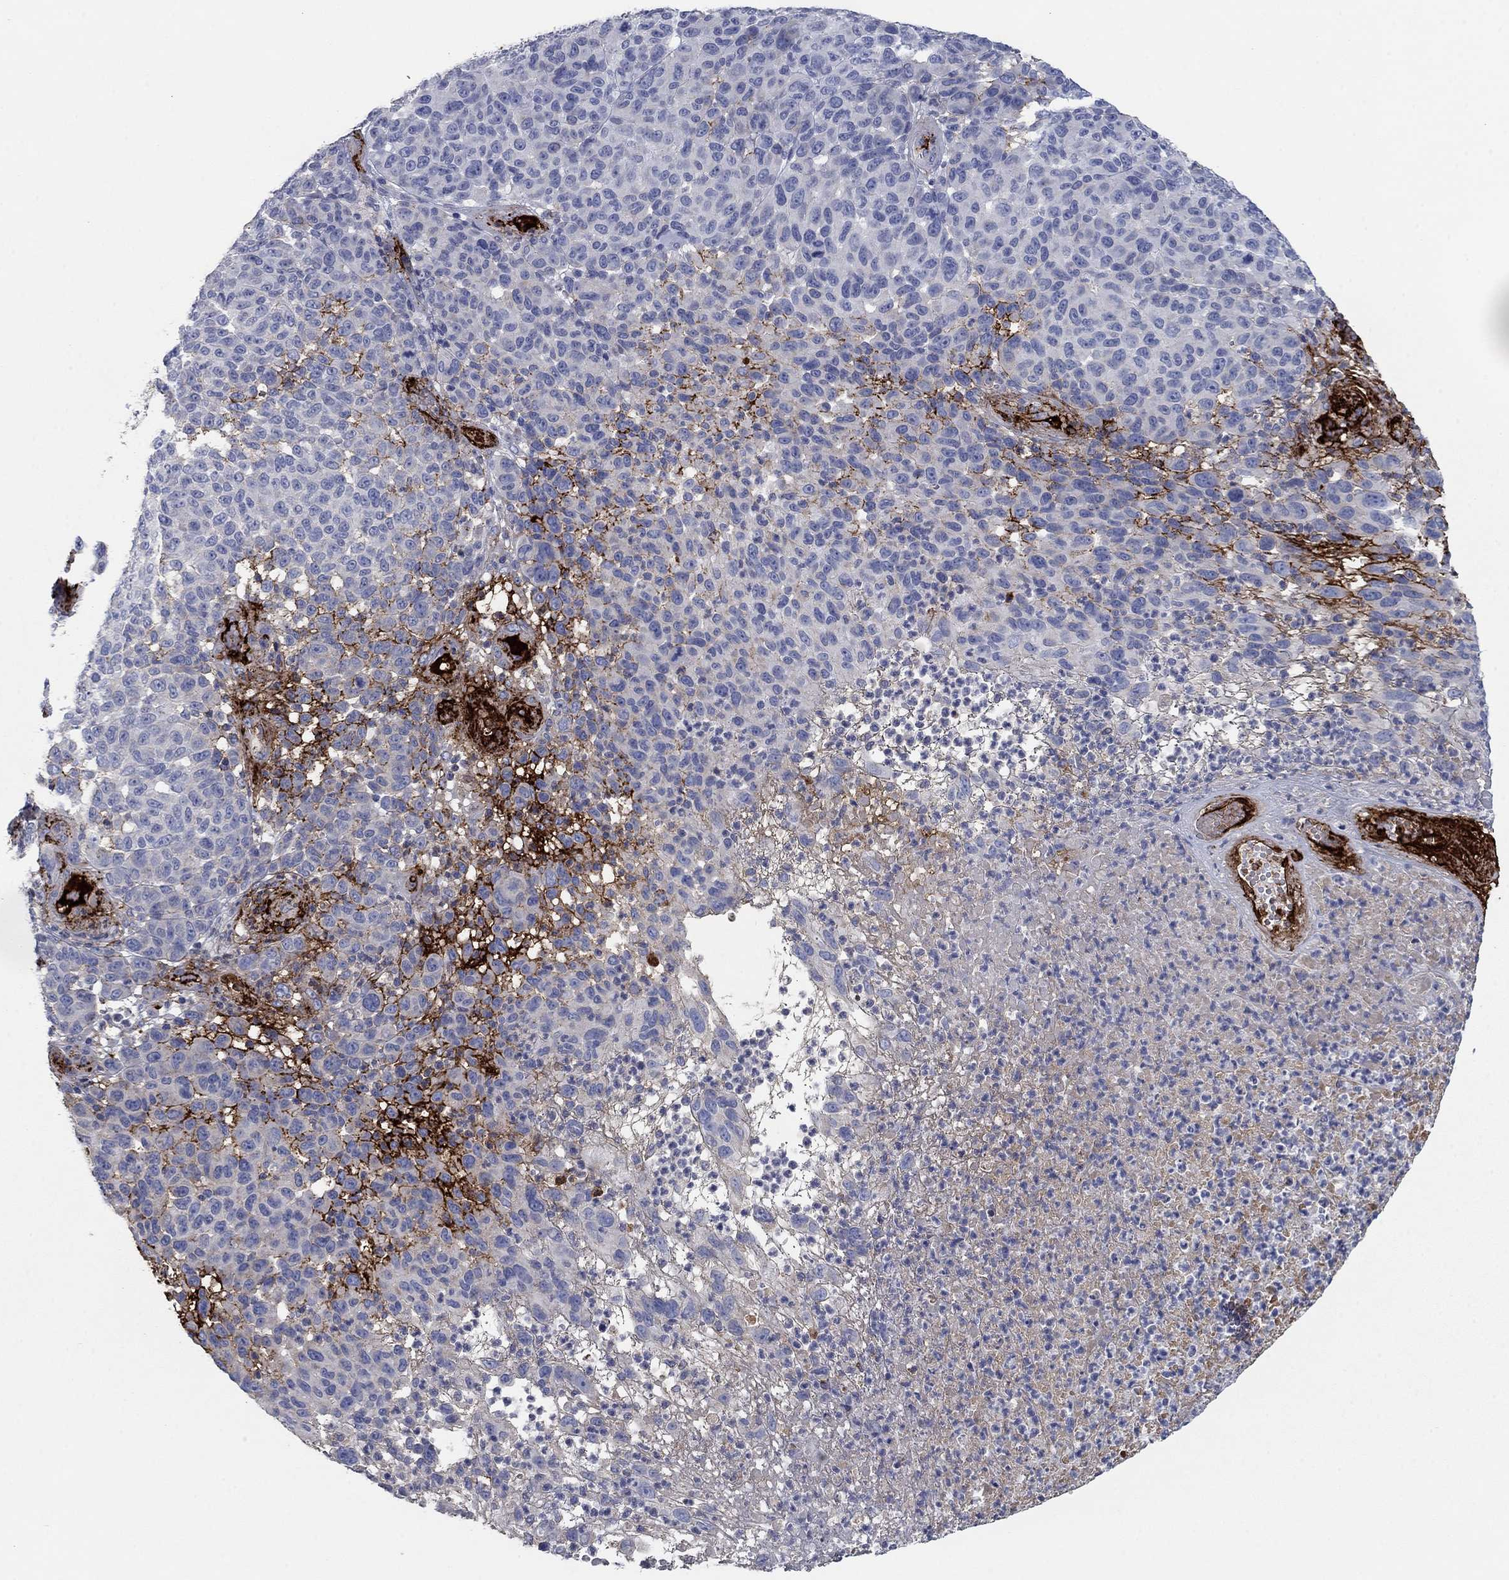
{"staining": {"intensity": "negative", "quantity": "none", "location": "none"}, "tissue": "melanoma", "cell_type": "Tumor cells", "image_type": "cancer", "snomed": [{"axis": "morphology", "description": "Malignant melanoma, NOS"}, {"axis": "topography", "description": "Skin"}], "caption": "Immunohistochemistry of human malignant melanoma demonstrates no staining in tumor cells. (DAB (3,3'-diaminobenzidine) immunohistochemistry (IHC) with hematoxylin counter stain).", "gene": "APOC3", "patient": {"sex": "male", "age": 59}}